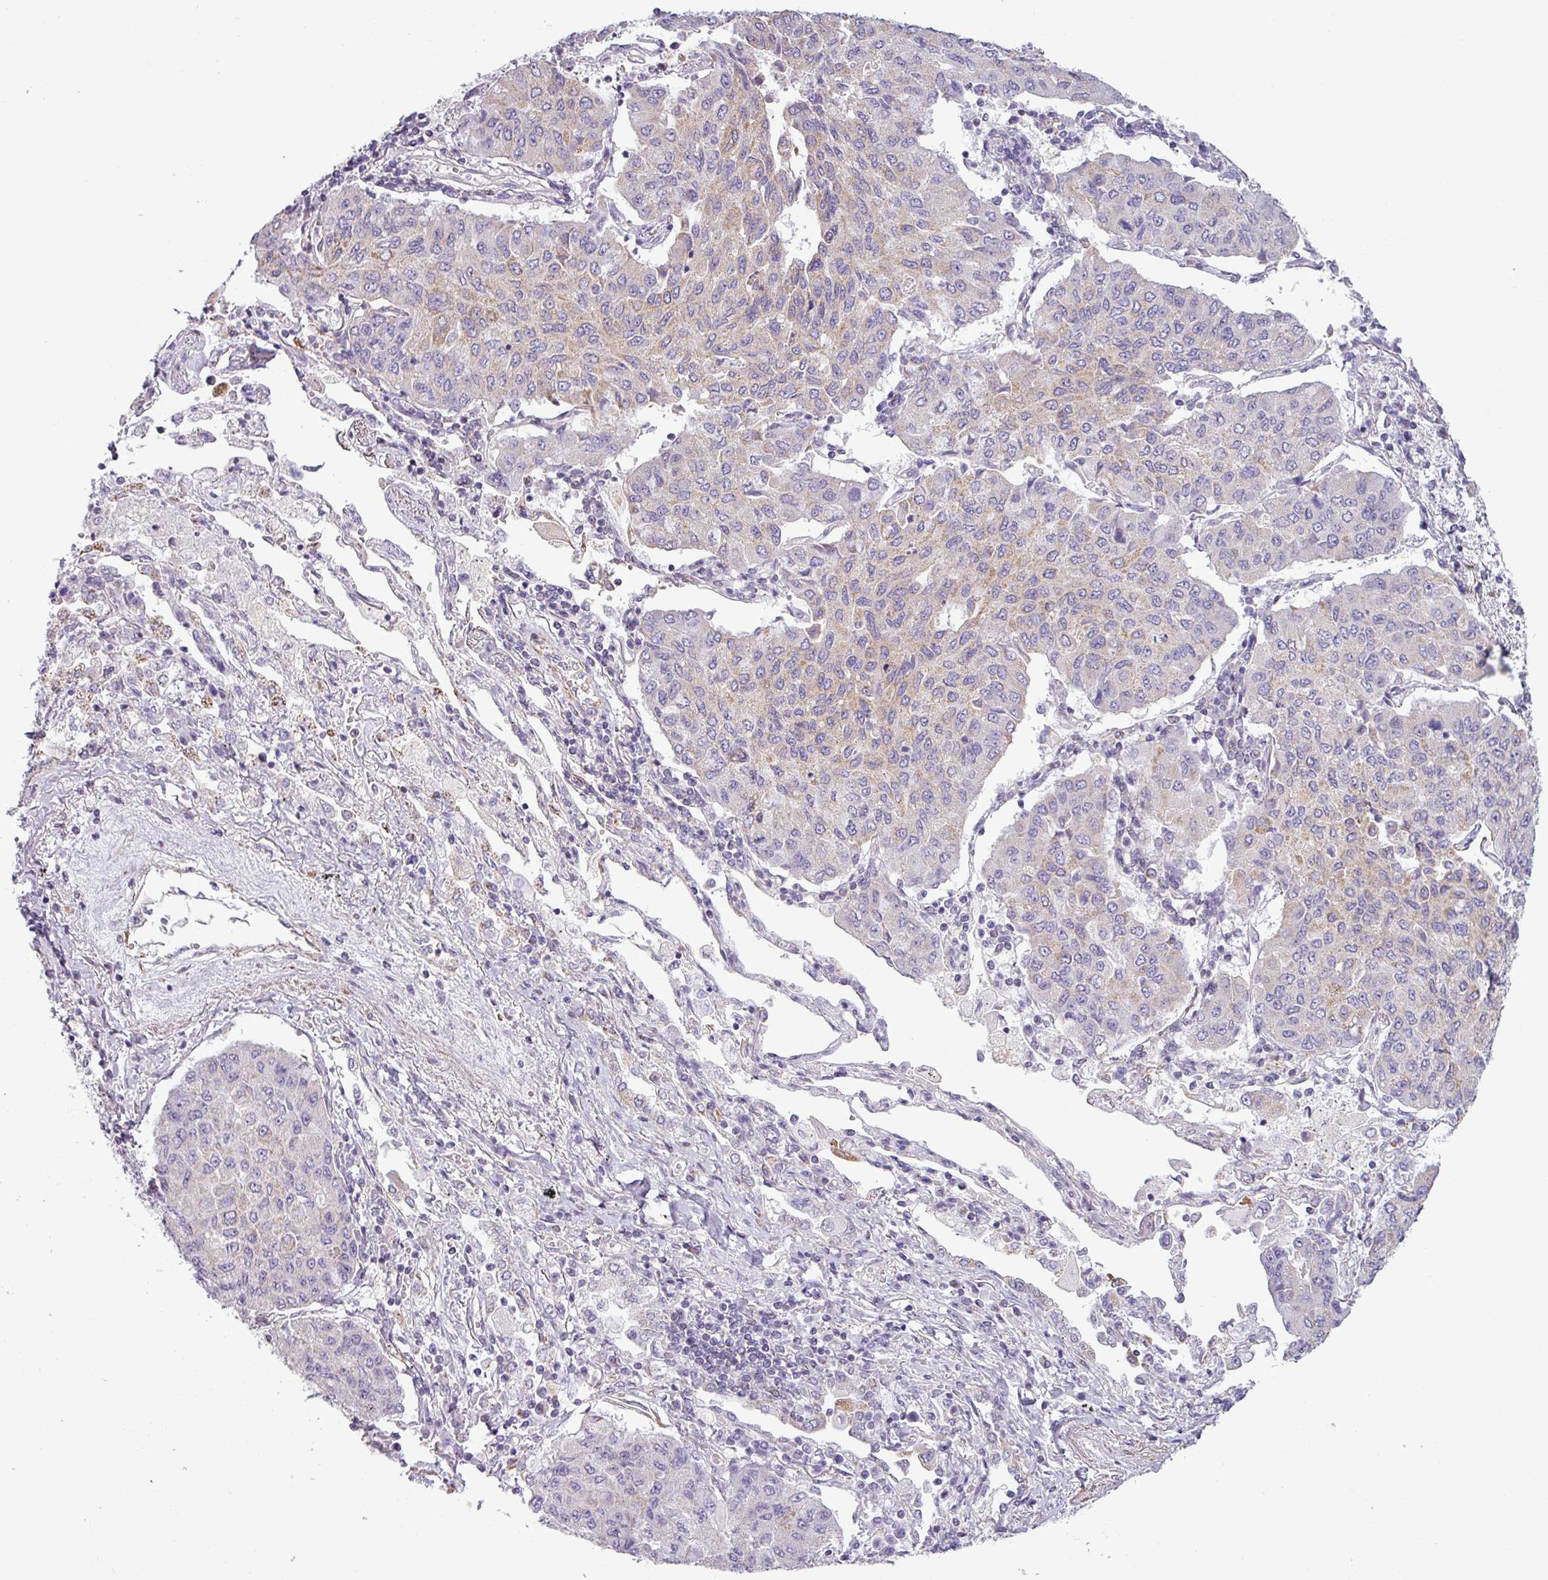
{"staining": {"intensity": "weak", "quantity": "<25%", "location": "cytoplasmic/membranous"}, "tissue": "lung cancer", "cell_type": "Tumor cells", "image_type": "cancer", "snomed": [{"axis": "morphology", "description": "Squamous cell carcinoma, NOS"}, {"axis": "topography", "description": "Lung"}], "caption": "The histopathology image exhibits no staining of tumor cells in lung cancer.", "gene": "BTN2A2", "patient": {"sex": "male", "age": 74}}